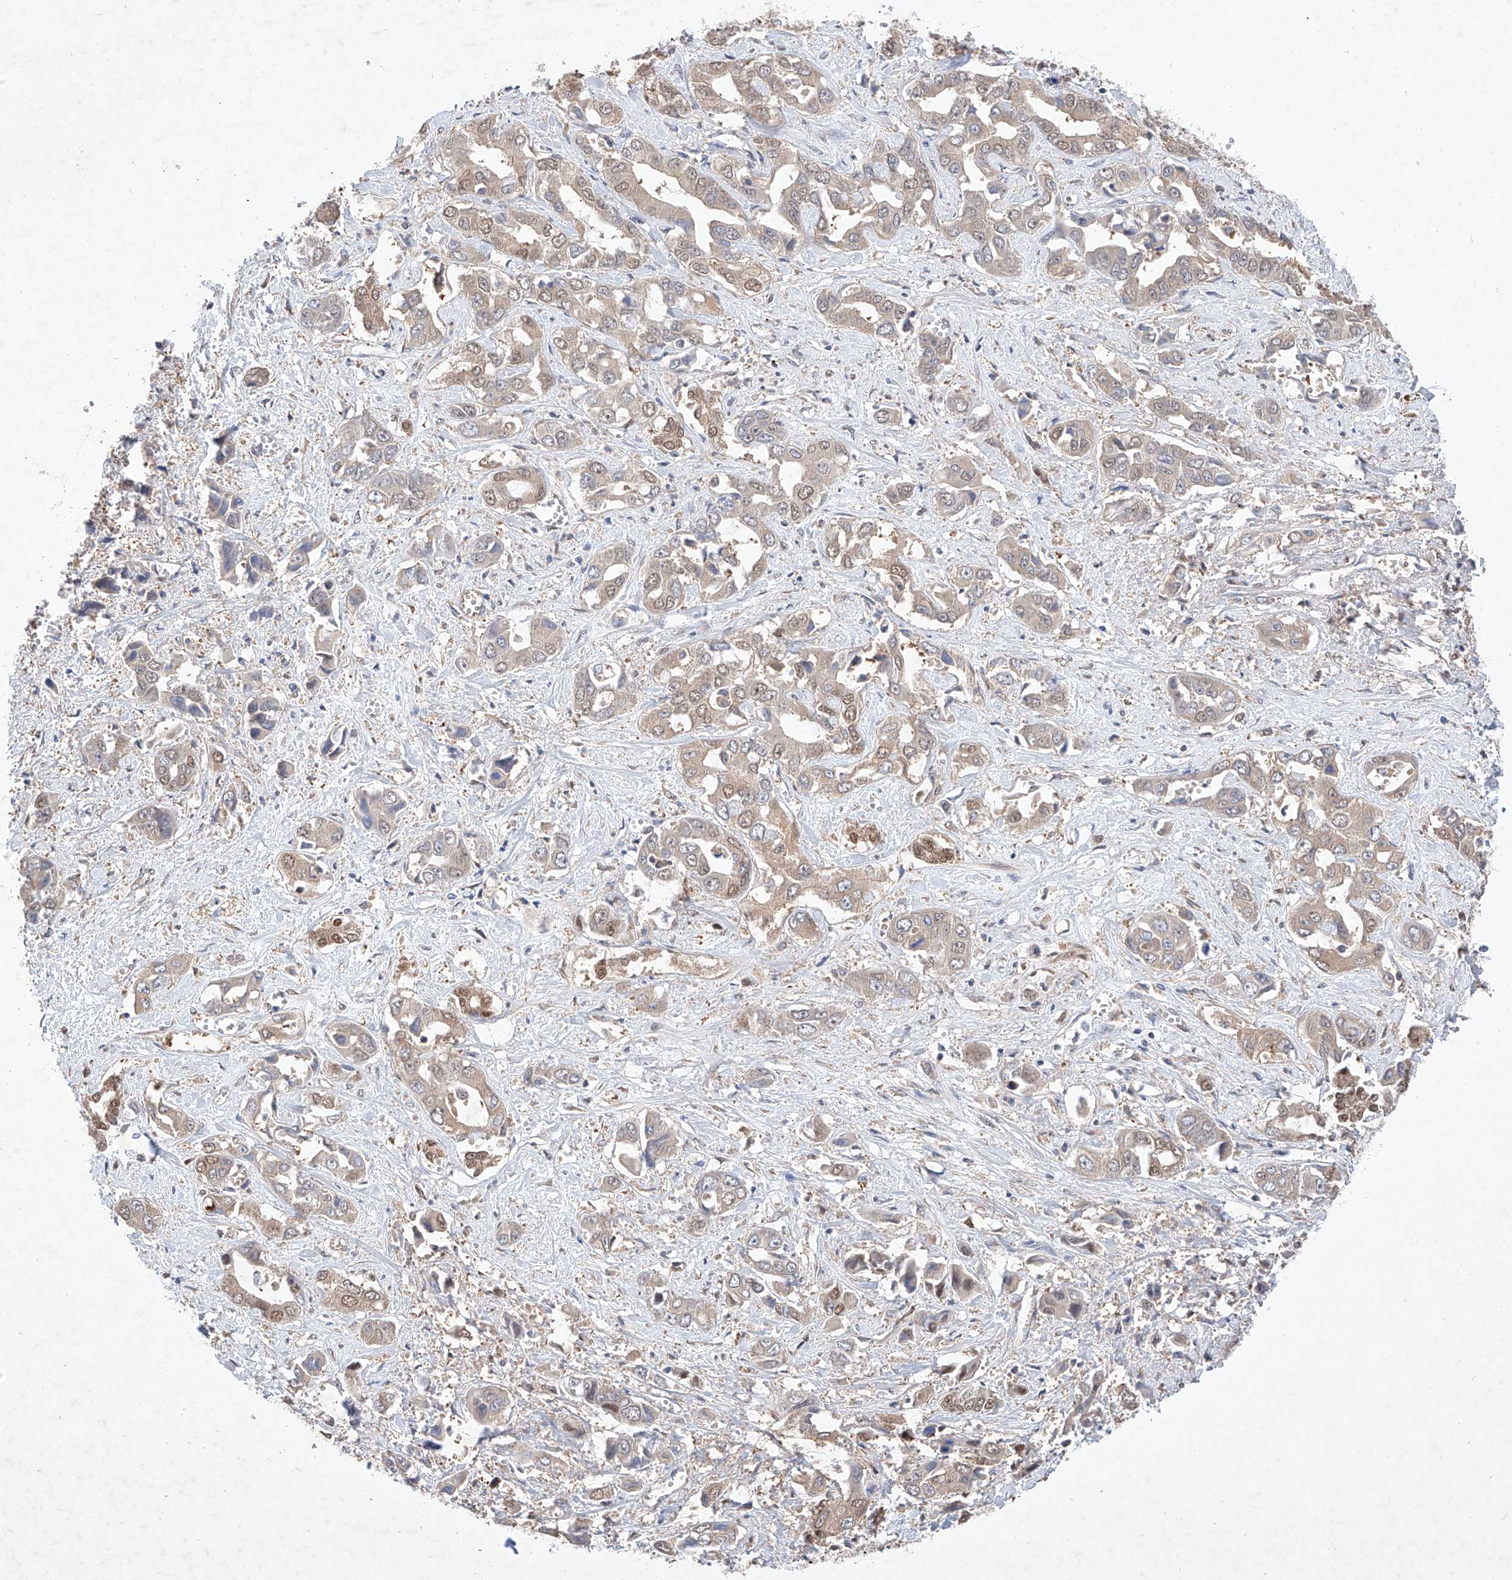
{"staining": {"intensity": "weak", "quantity": ">75%", "location": "cytoplasmic/membranous,nuclear"}, "tissue": "liver cancer", "cell_type": "Tumor cells", "image_type": "cancer", "snomed": [{"axis": "morphology", "description": "Cholangiocarcinoma"}, {"axis": "topography", "description": "Liver"}], "caption": "High-power microscopy captured an immunohistochemistry image of cholangiocarcinoma (liver), revealing weak cytoplasmic/membranous and nuclear staining in approximately >75% of tumor cells. (Brightfield microscopy of DAB IHC at high magnification).", "gene": "ZSCAN4", "patient": {"sex": "female", "age": 52}}